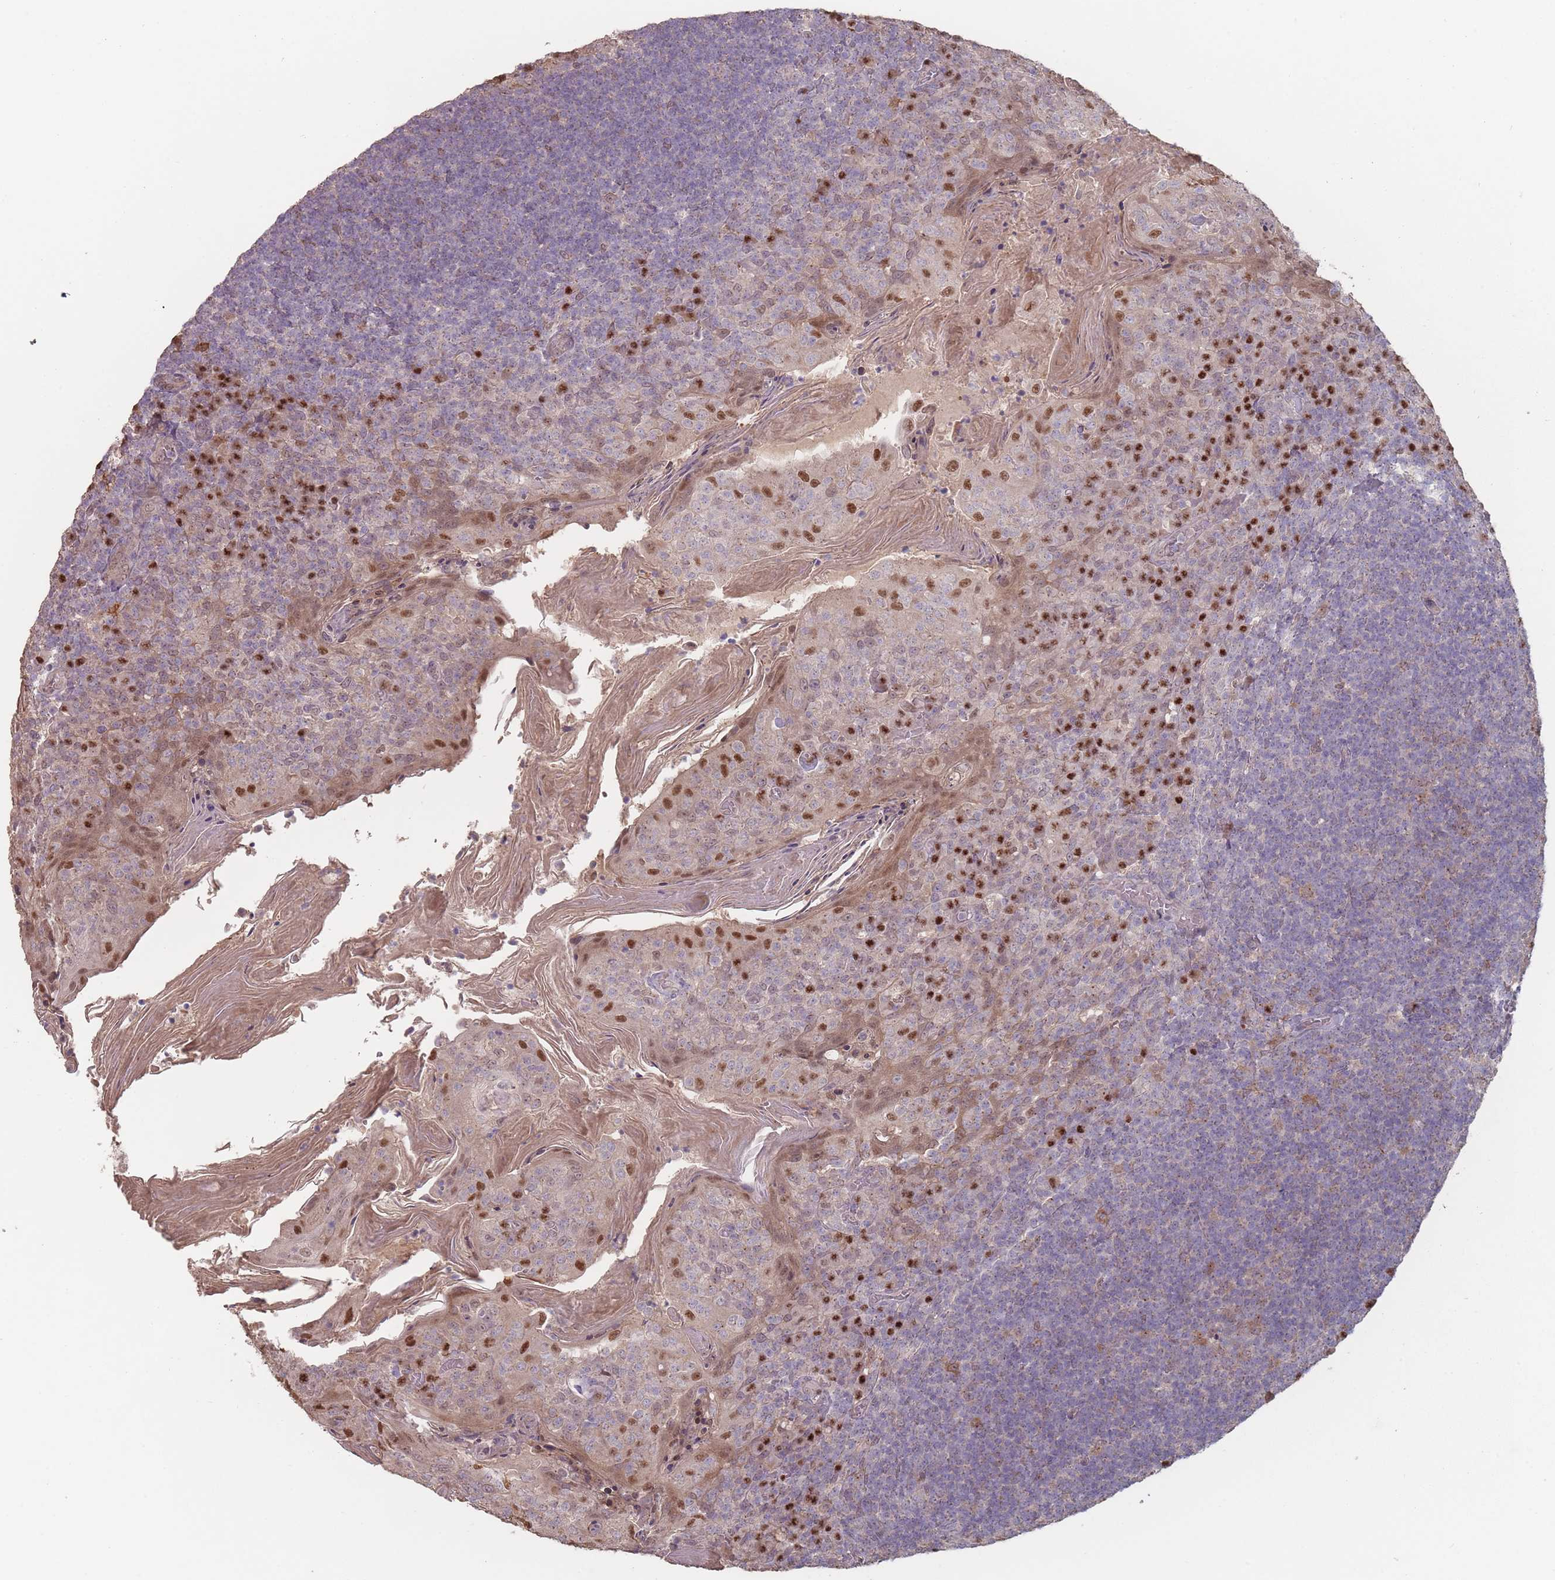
{"staining": {"intensity": "moderate", "quantity": "25%-75%", "location": "nuclear"}, "tissue": "tonsil", "cell_type": "Germinal center cells", "image_type": "normal", "snomed": [{"axis": "morphology", "description": "Normal tissue, NOS"}, {"axis": "topography", "description": "Tonsil"}], "caption": "Brown immunohistochemical staining in benign human tonsil demonstrates moderate nuclear staining in about 25%-75% of germinal center cells. (Brightfield microscopy of DAB IHC at high magnification).", "gene": "ERCC6L", "patient": {"sex": "female", "age": 10}}